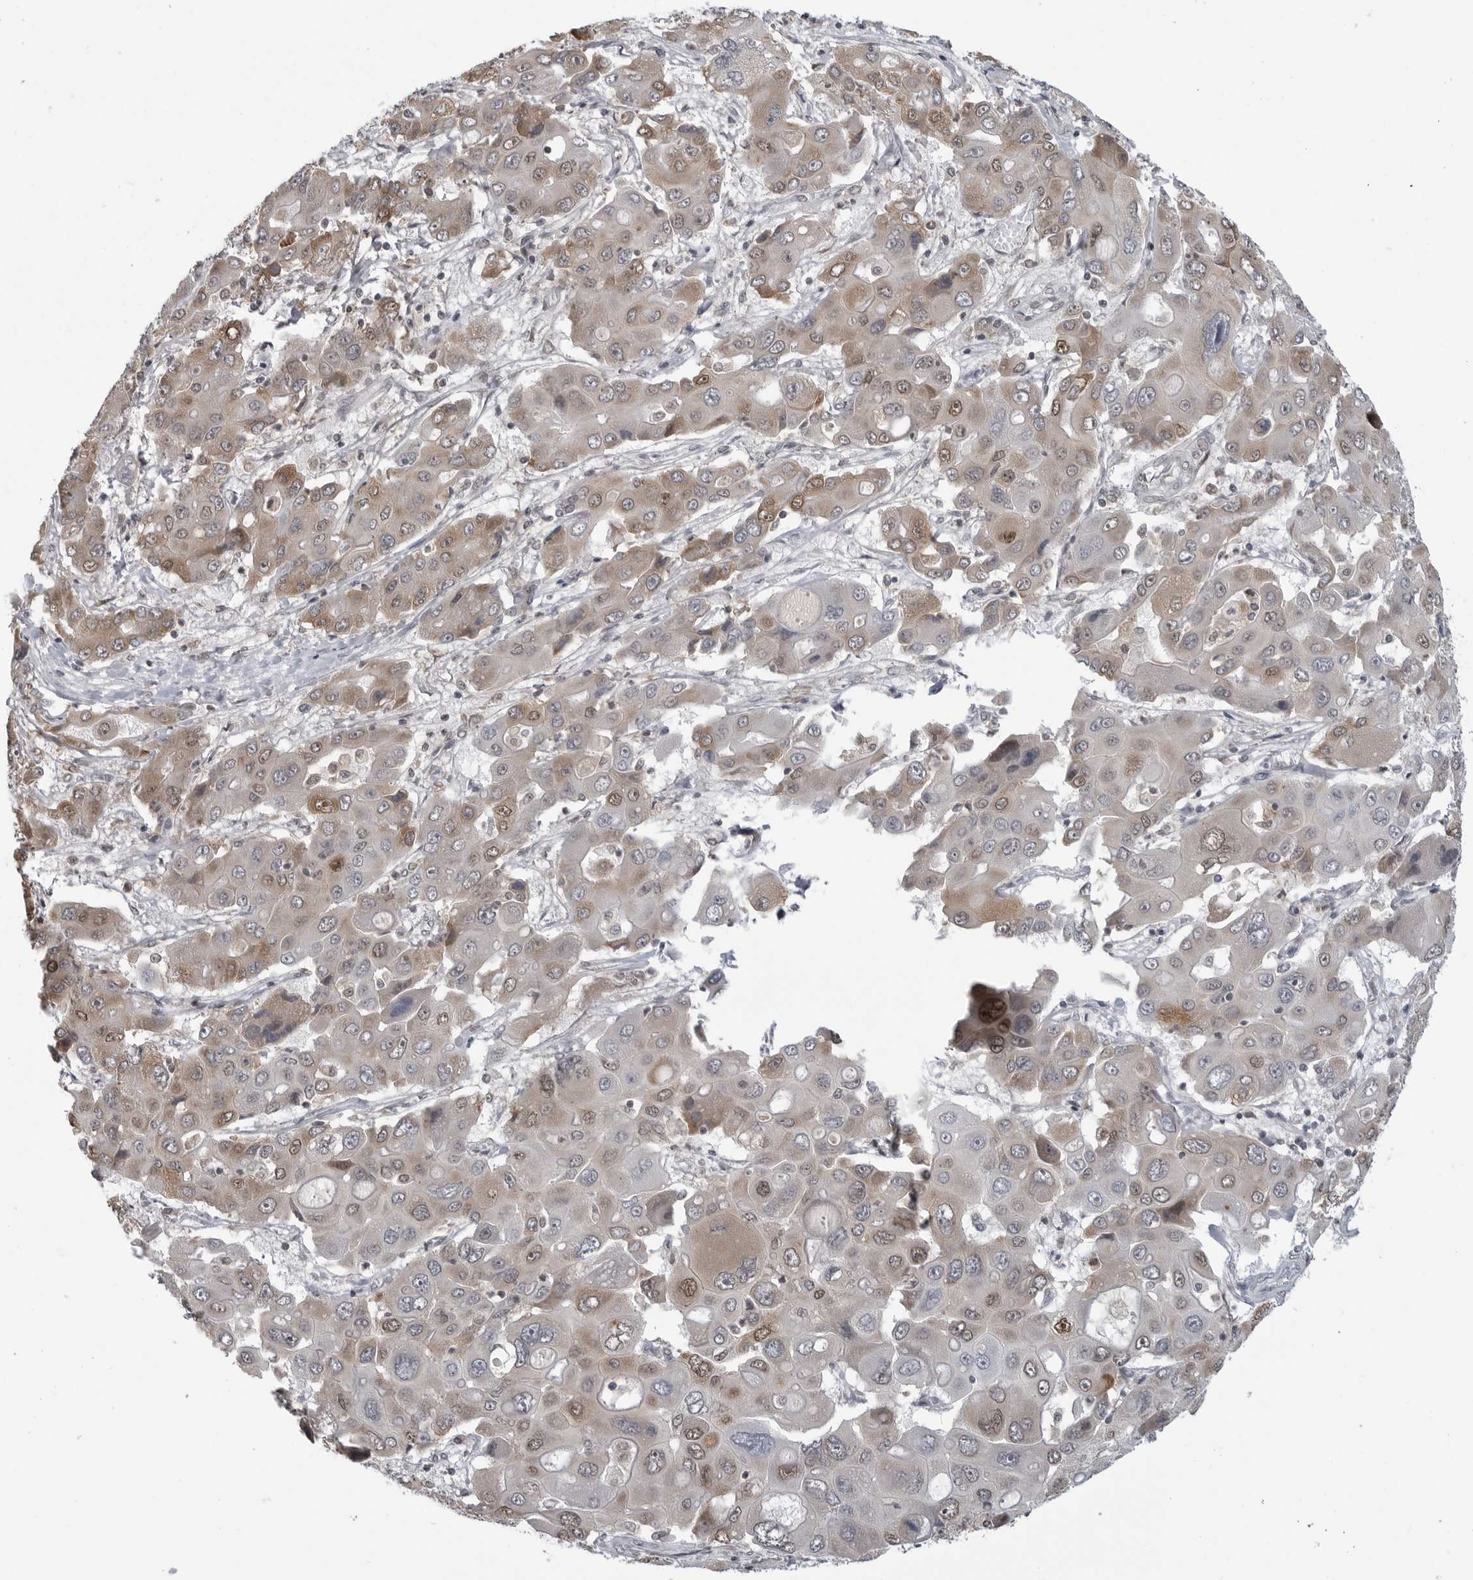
{"staining": {"intensity": "moderate", "quantity": ">75%", "location": "cytoplasmic/membranous,nuclear"}, "tissue": "liver cancer", "cell_type": "Tumor cells", "image_type": "cancer", "snomed": [{"axis": "morphology", "description": "Cholangiocarcinoma"}, {"axis": "topography", "description": "Liver"}], "caption": "Immunohistochemical staining of human liver cancer displays medium levels of moderate cytoplasmic/membranous and nuclear protein positivity in about >75% of tumor cells. (DAB (3,3'-diaminobenzidine) = brown stain, brightfield microscopy at high magnification).", "gene": "C8orf58", "patient": {"sex": "male", "age": 67}}